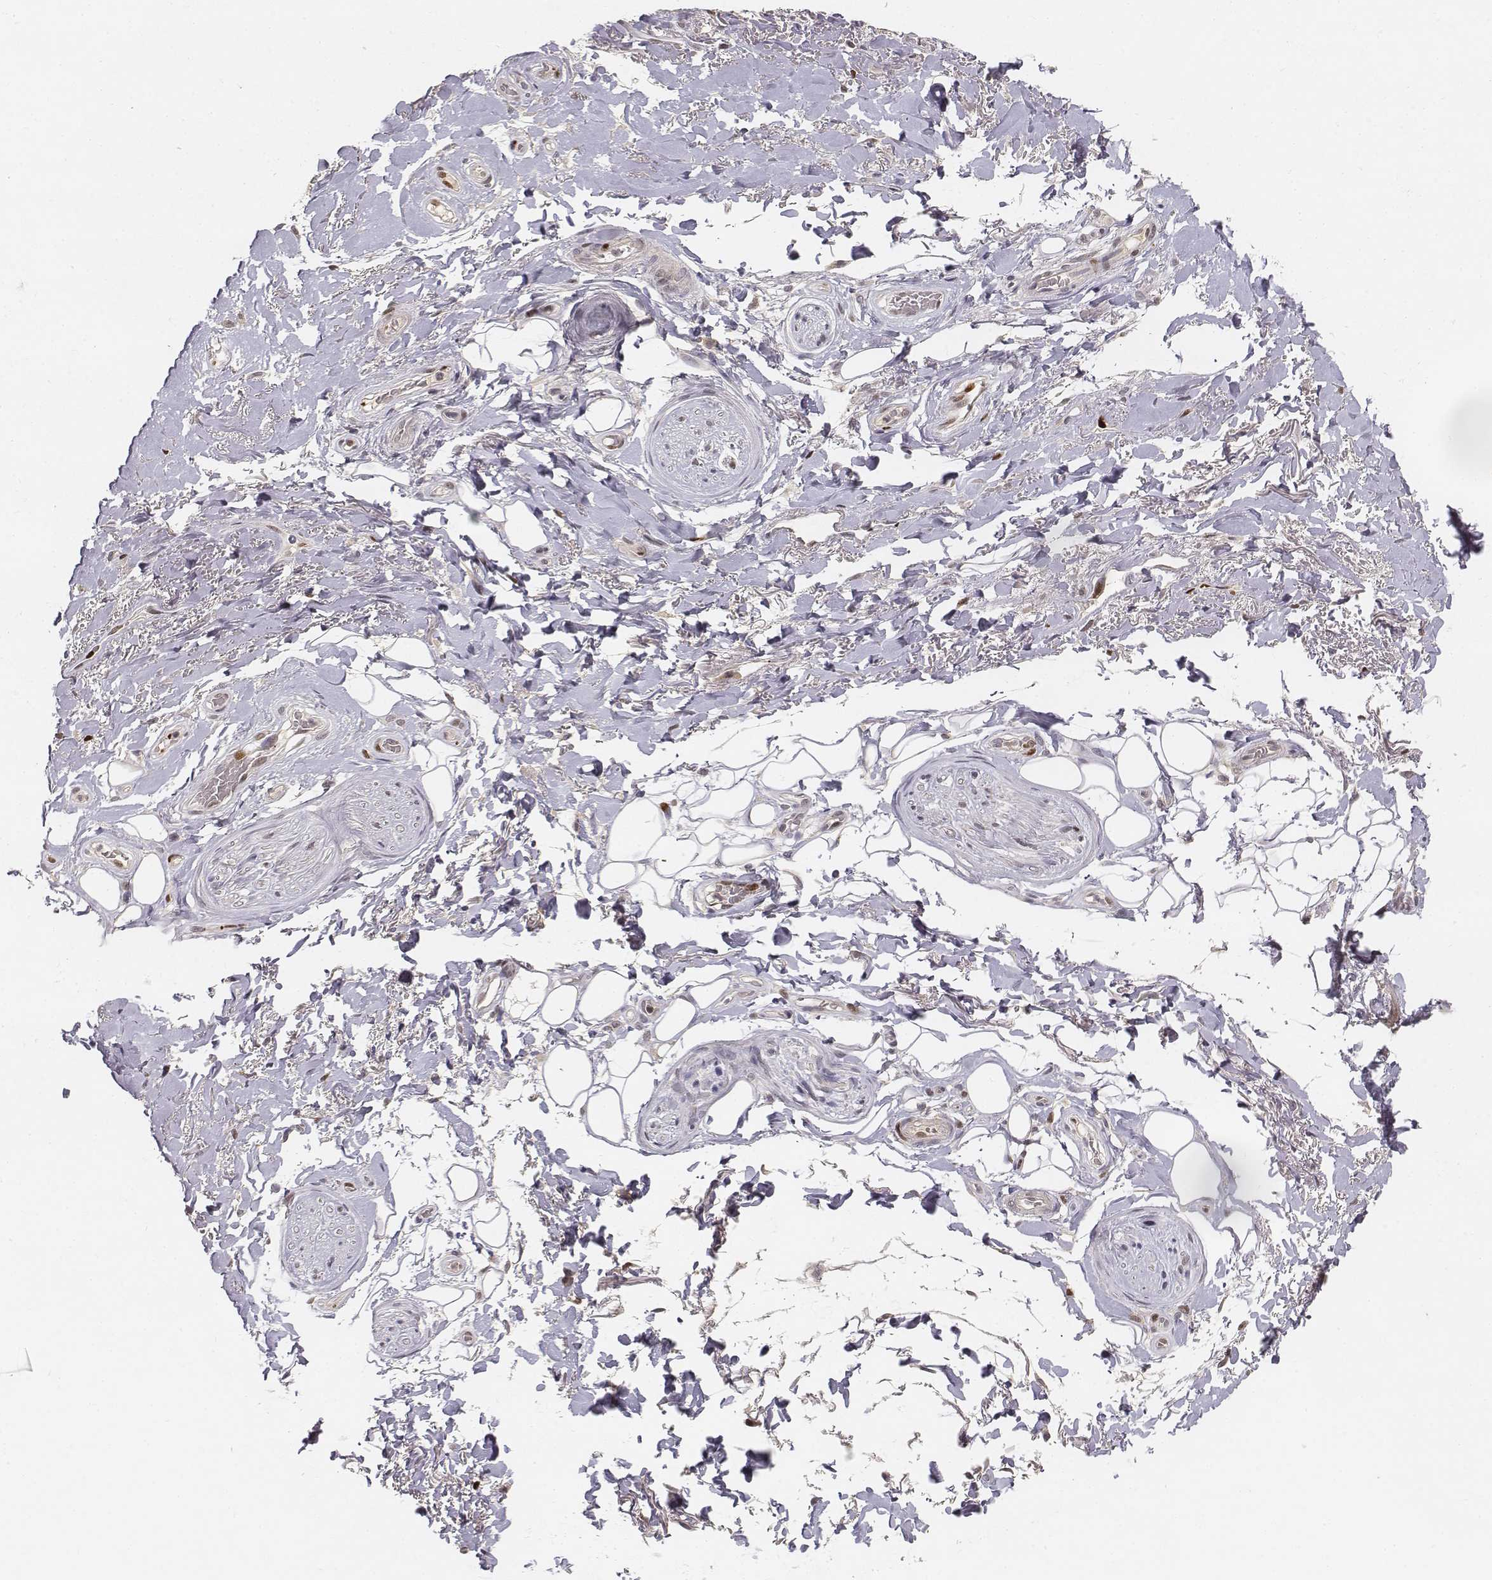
{"staining": {"intensity": "negative", "quantity": "none", "location": "none"}, "tissue": "adipose tissue", "cell_type": "Adipocytes", "image_type": "normal", "snomed": [{"axis": "morphology", "description": "Normal tissue, NOS"}, {"axis": "topography", "description": "Anal"}, {"axis": "topography", "description": "Peripheral nerve tissue"}], "caption": "Human adipose tissue stained for a protein using immunohistochemistry exhibits no expression in adipocytes.", "gene": "FANCD2", "patient": {"sex": "male", "age": 53}}